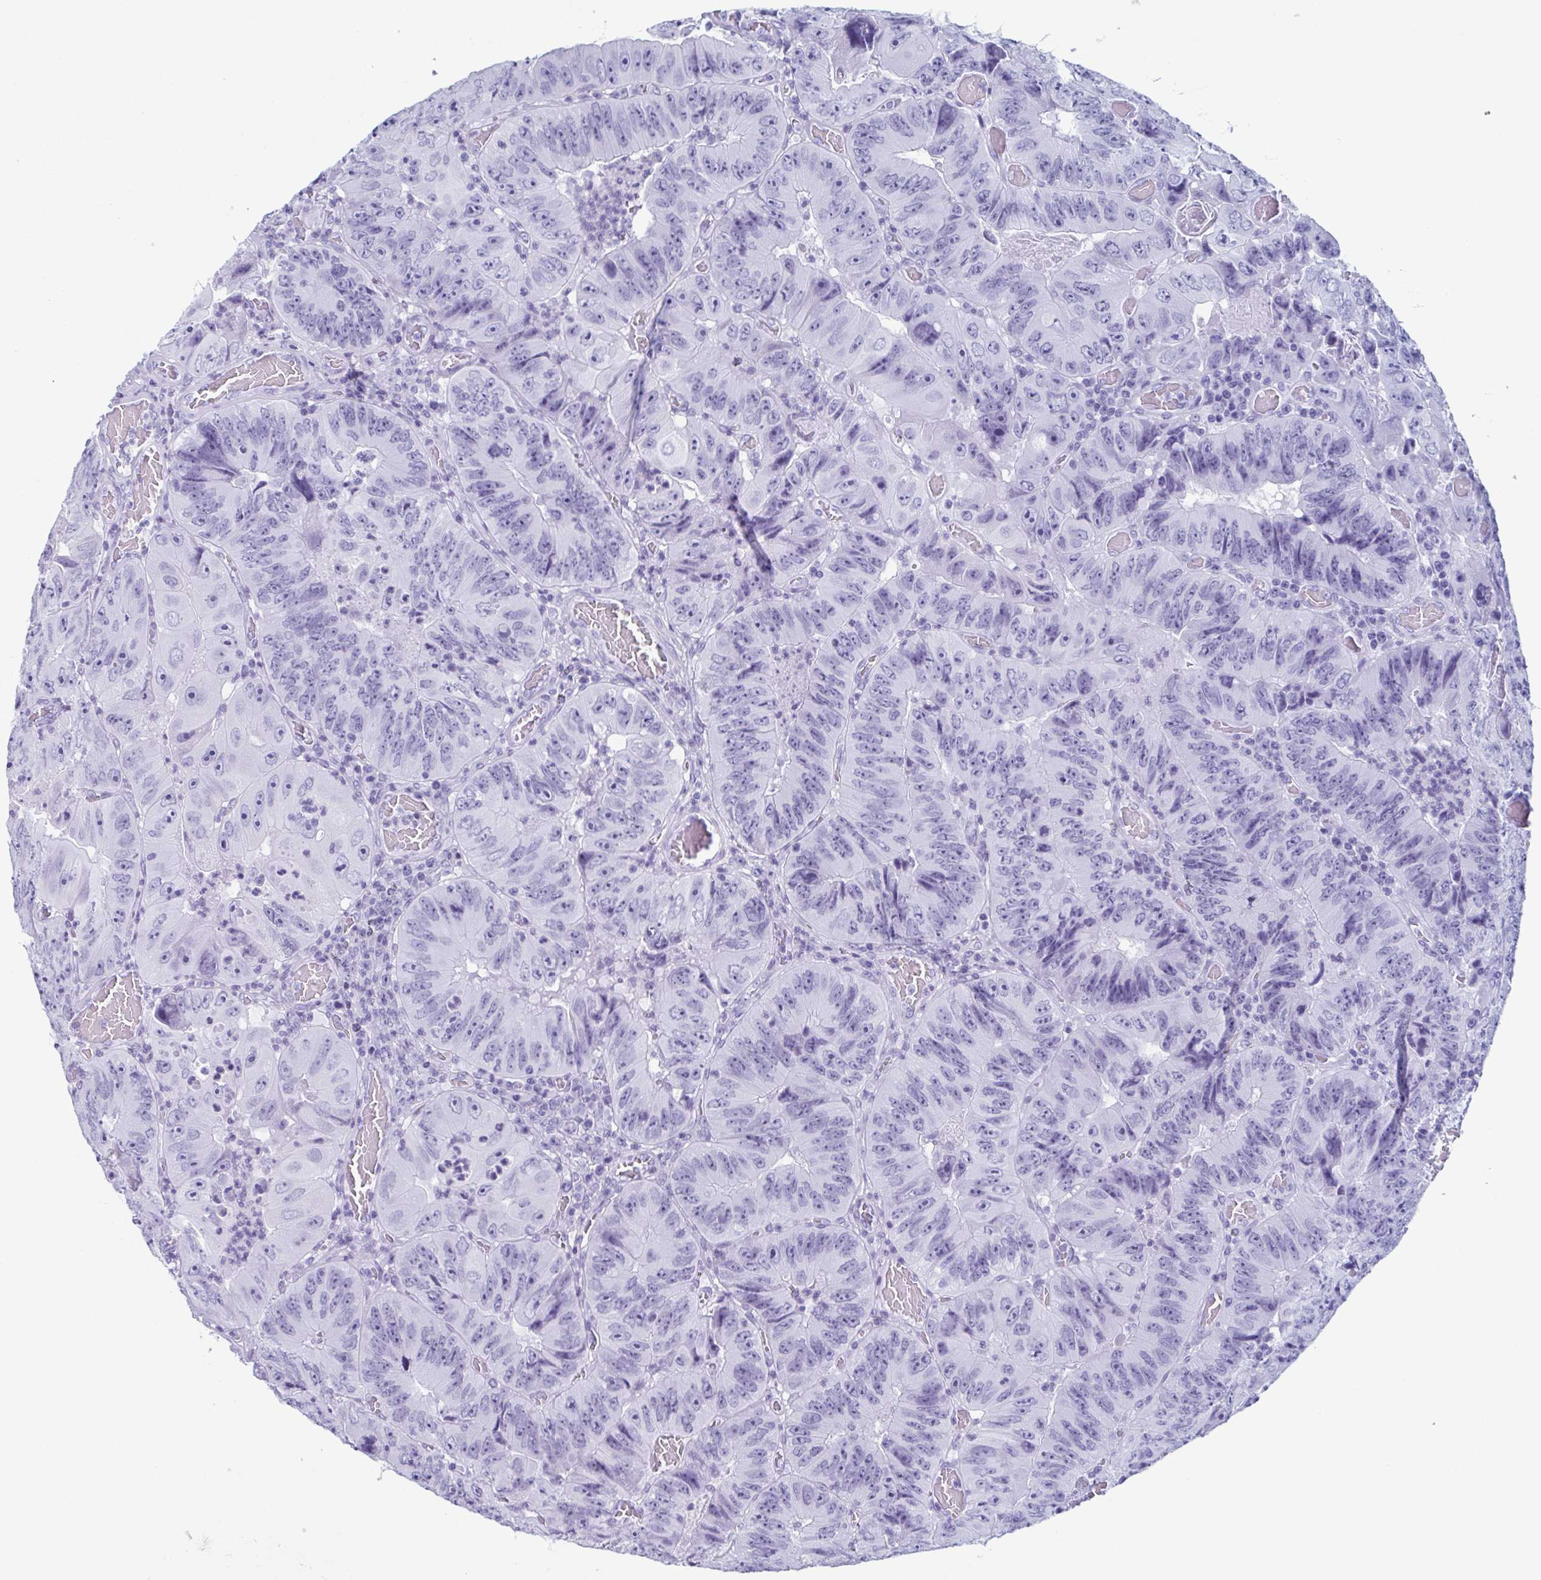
{"staining": {"intensity": "negative", "quantity": "none", "location": "none"}, "tissue": "colorectal cancer", "cell_type": "Tumor cells", "image_type": "cancer", "snomed": [{"axis": "morphology", "description": "Adenocarcinoma, NOS"}, {"axis": "topography", "description": "Colon"}], "caption": "A histopathology image of human colorectal cancer (adenocarcinoma) is negative for staining in tumor cells.", "gene": "ENKUR", "patient": {"sex": "female", "age": 84}}